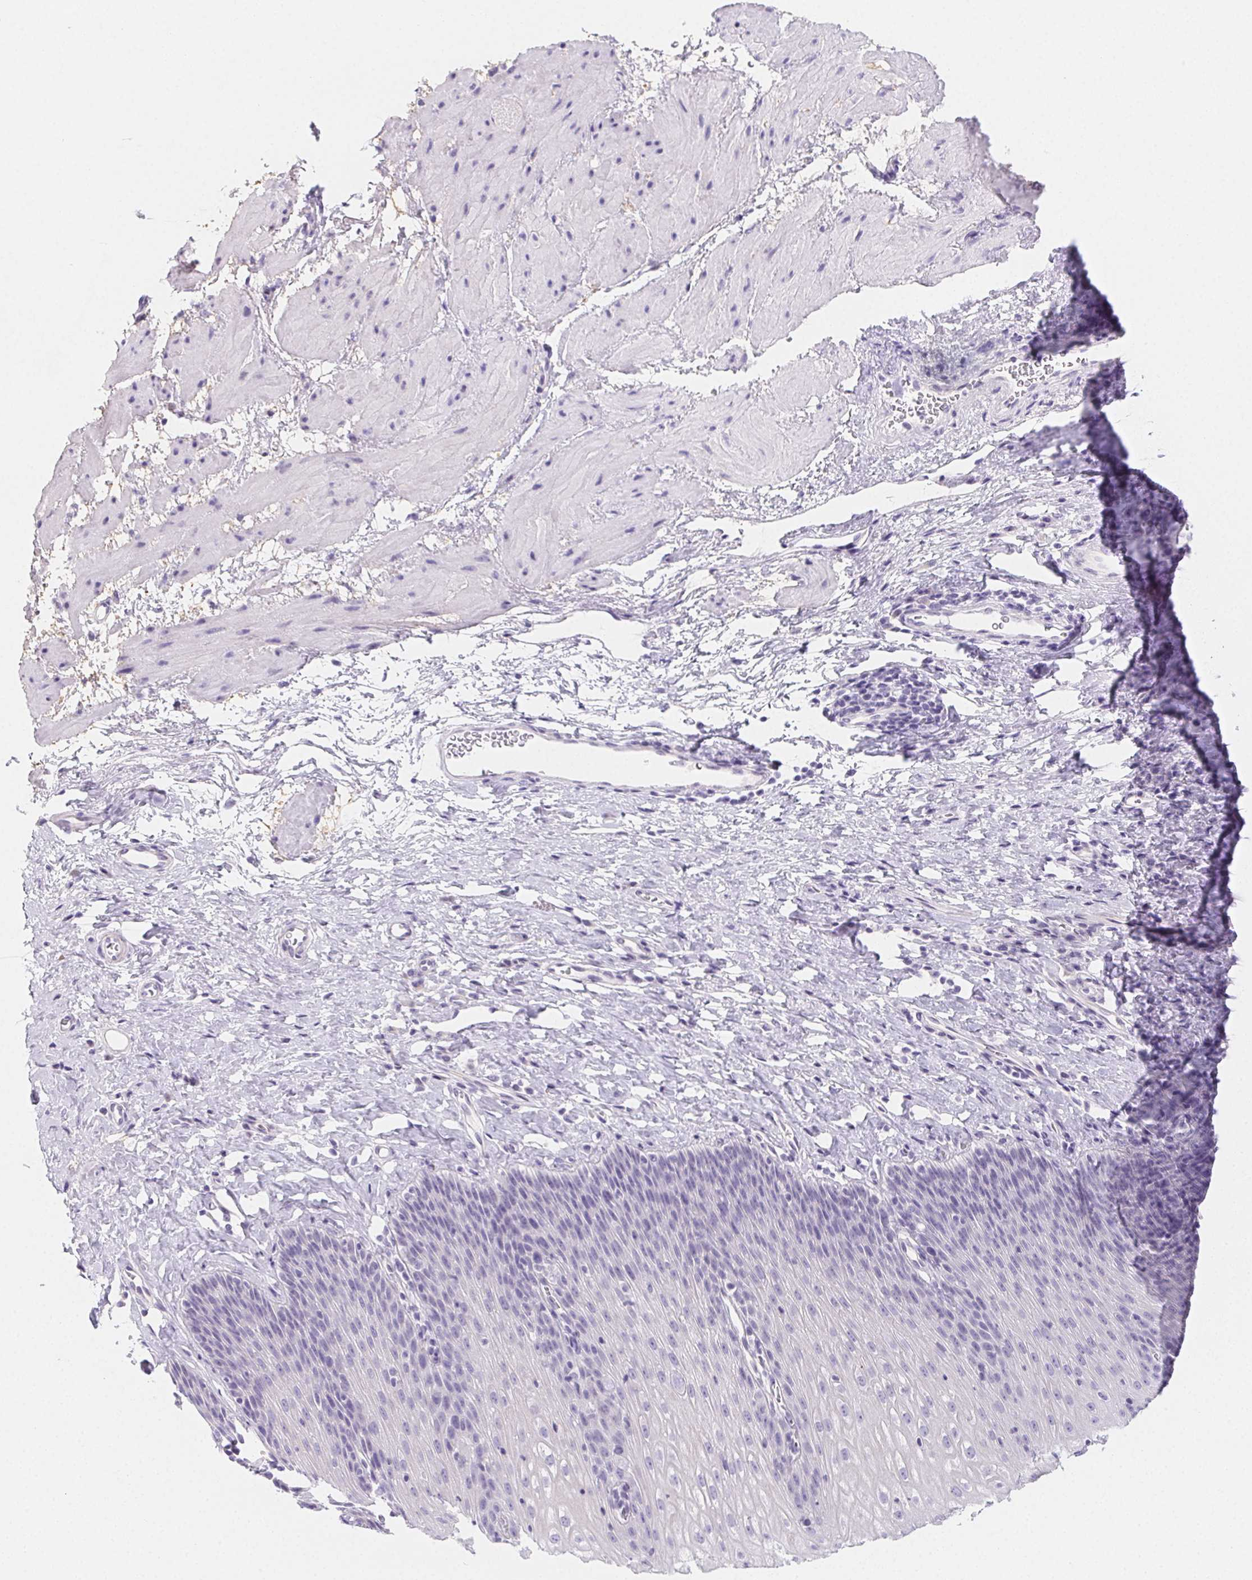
{"staining": {"intensity": "negative", "quantity": "none", "location": "none"}, "tissue": "esophagus", "cell_type": "Squamous epithelial cells", "image_type": "normal", "snomed": [{"axis": "morphology", "description": "Normal tissue, NOS"}, {"axis": "topography", "description": "Esophagus"}], "caption": "A high-resolution image shows IHC staining of benign esophagus, which reveals no significant staining in squamous epithelial cells.", "gene": "ZBBX", "patient": {"sex": "female", "age": 61}}